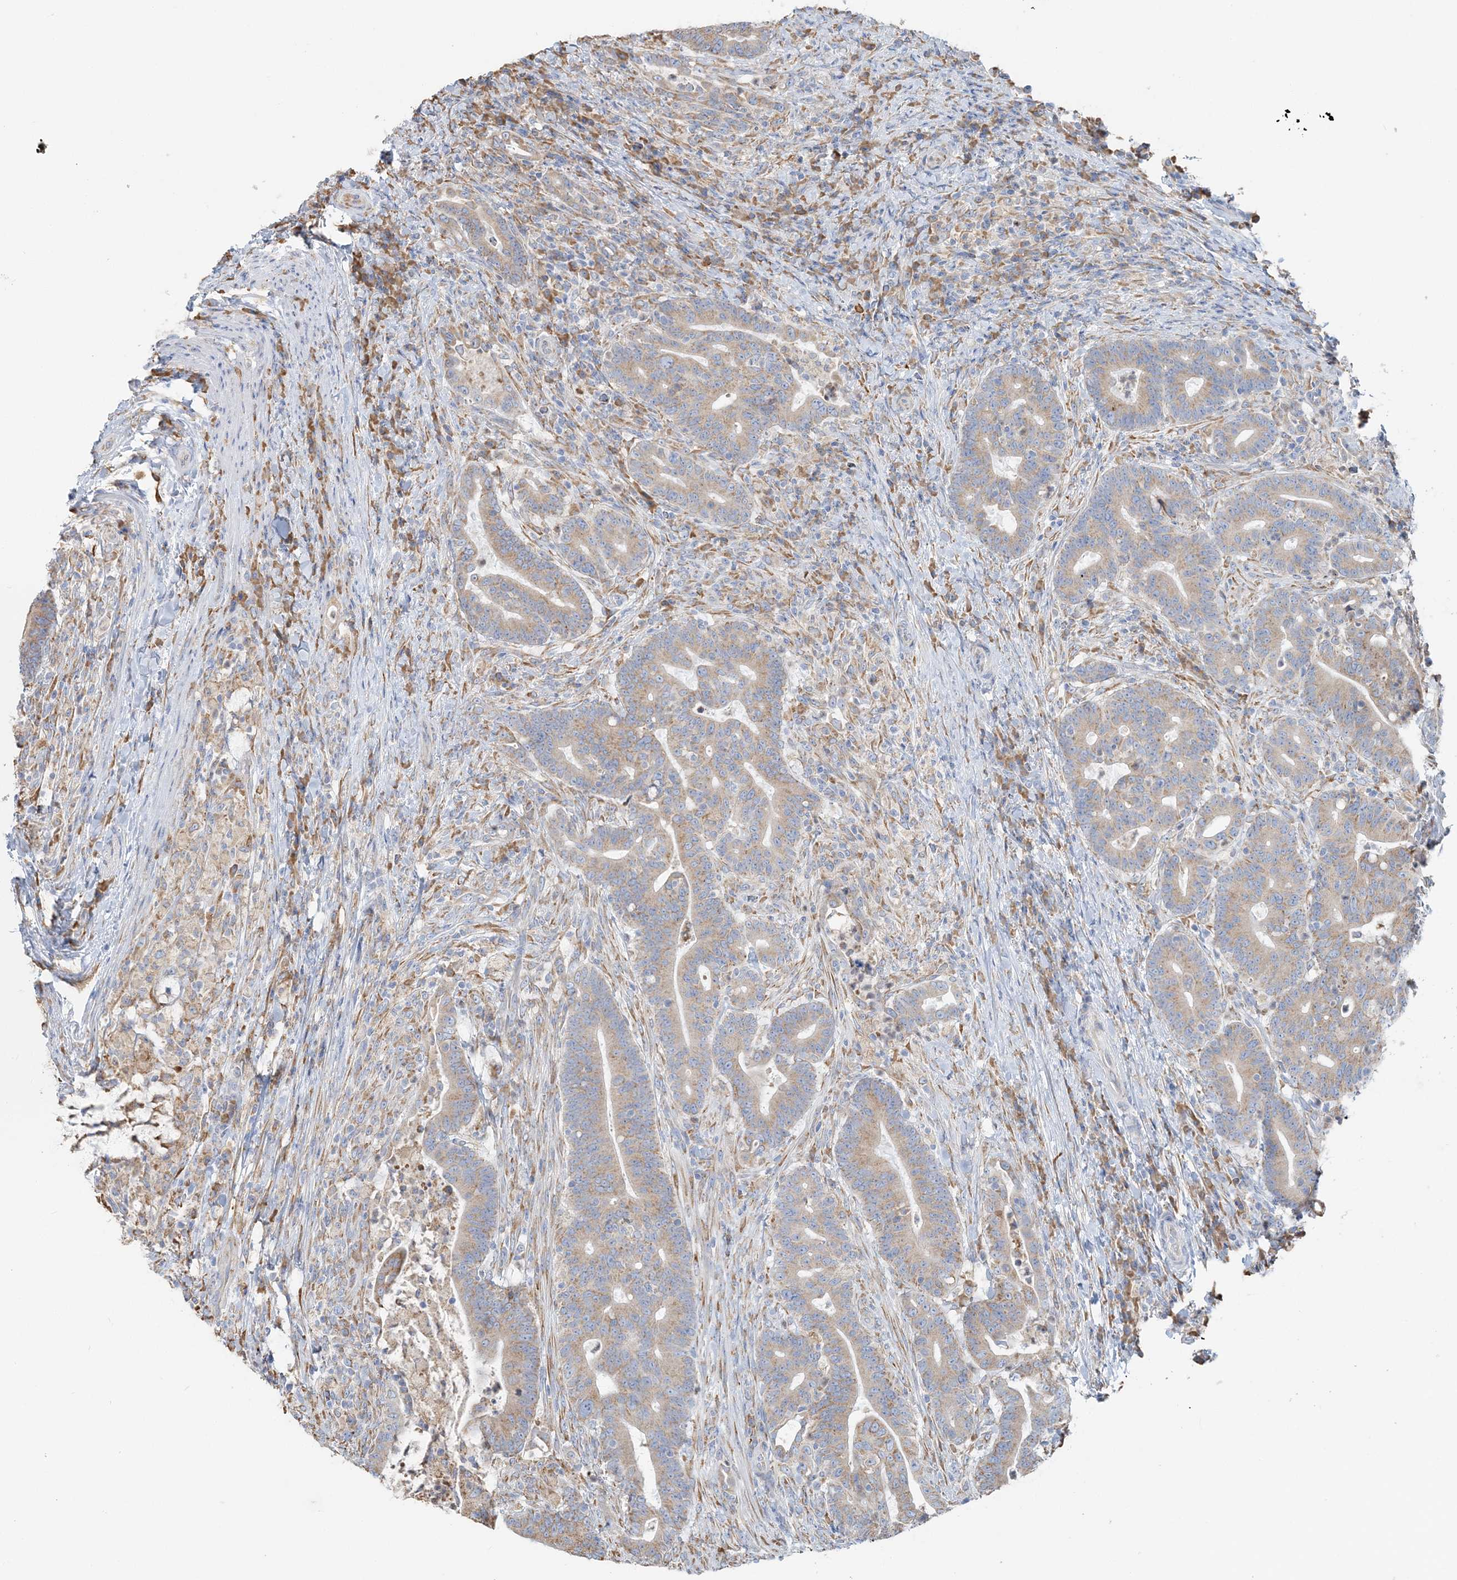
{"staining": {"intensity": "weak", "quantity": ">75%", "location": "cytoplasmic/membranous"}, "tissue": "colorectal cancer", "cell_type": "Tumor cells", "image_type": "cancer", "snomed": [{"axis": "morphology", "description": "Adenocarcinoma, NOS"}, {"axis": "topography", "description": "Colon"}], "caption": "Immunohistochemistry photomicrograph of neoplastic tissue: adenocarcinoma (colorectal) stained using immunohistochemistry (IHC) displays low levels of weak protein expression localized specifically in the cytoplasmic/membranous of tumor cells, appearing as a cytoplasmic/membranous brown color.", "gene": "TBC1D5", "patient": {"sex": "female", "age": 66}}